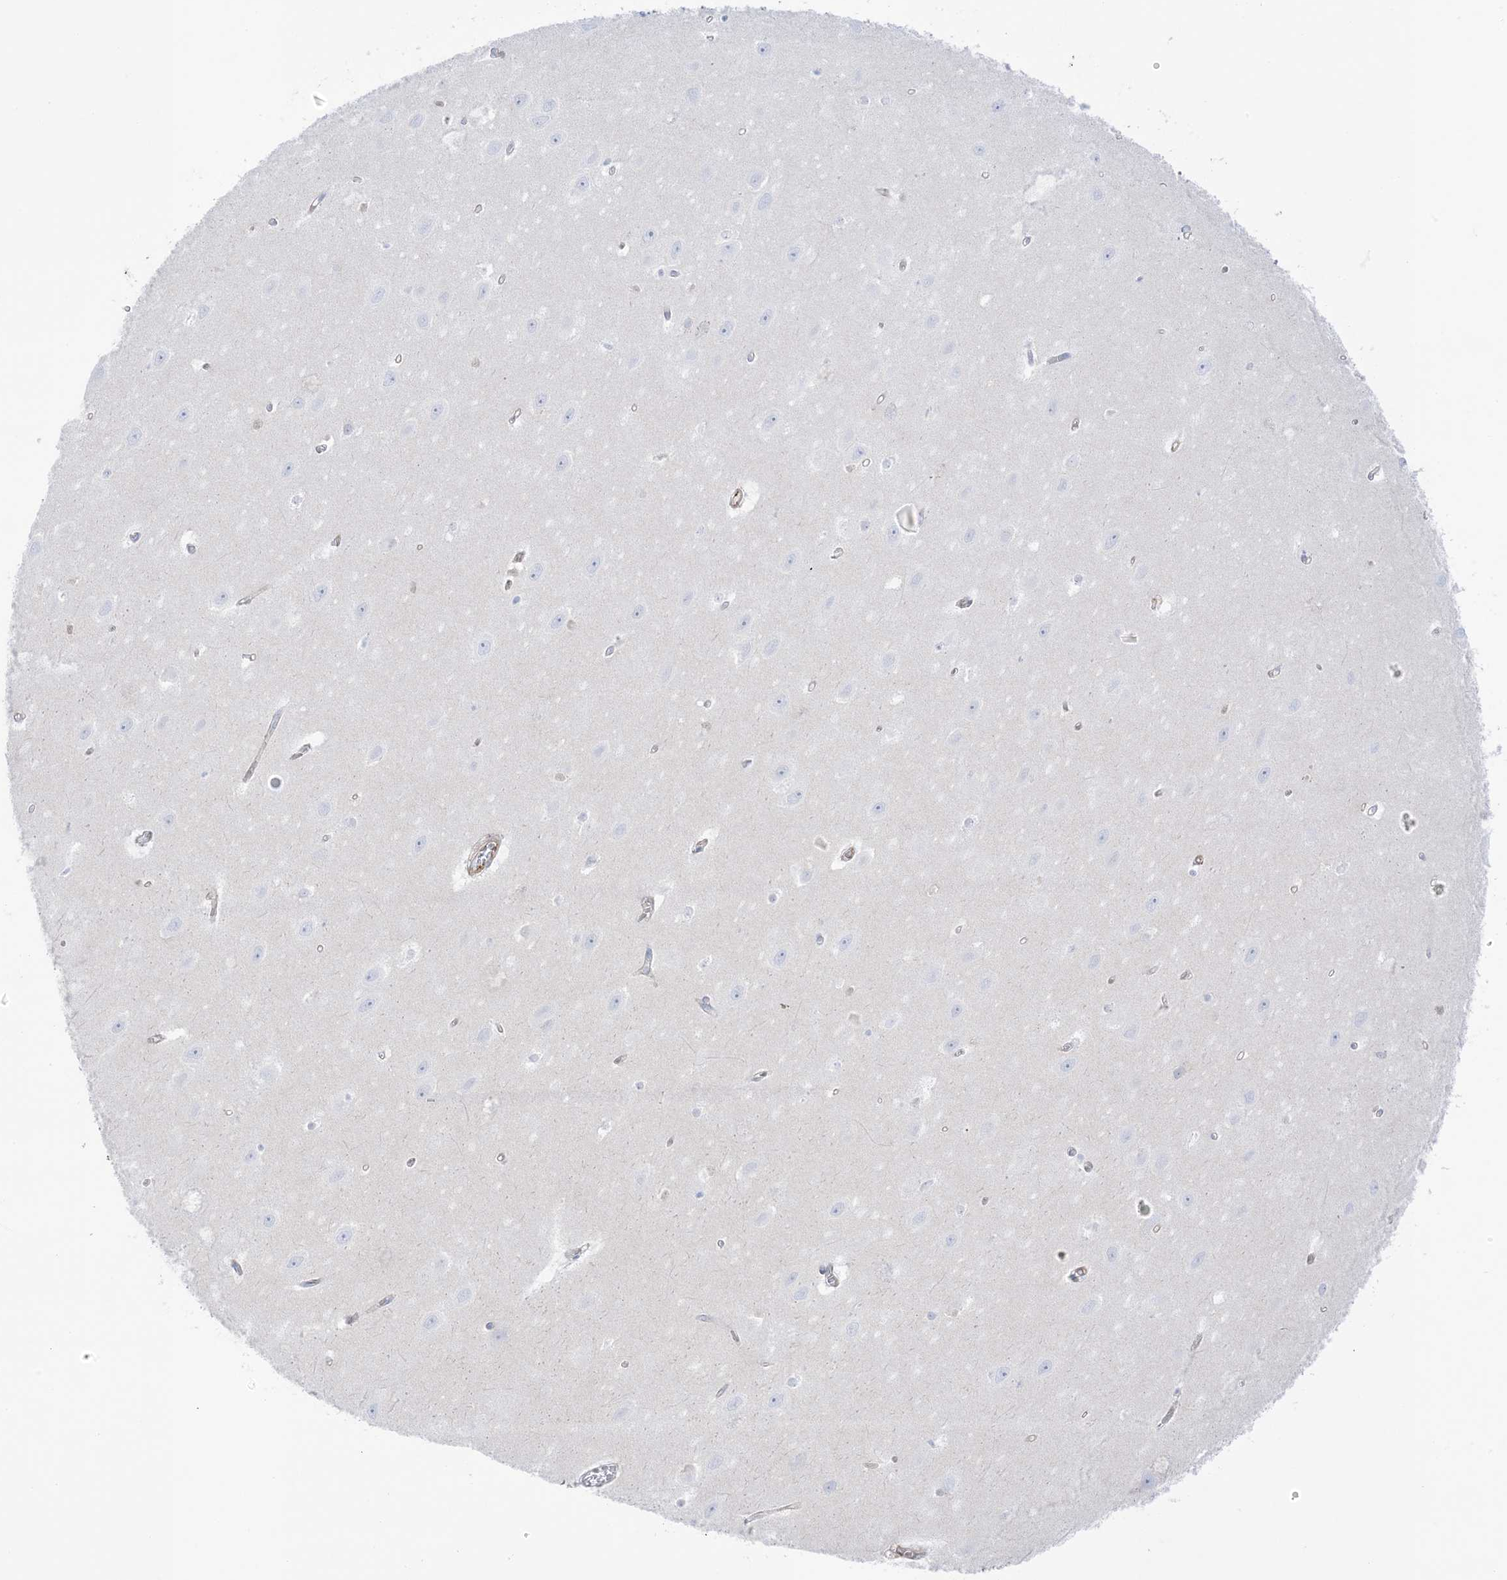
{"staining": {"intensity": "negative", "quantity": "none", "location": "none"}, "tissue": "hippocampus", "cell_type": "Glial cells", "image_type": "normal", "snomed": [{"axis": "morphology", "description": "Normal tissue, NOS"}, {"axis": "topography", "description": "Hippocampus"}], "caption": "Immunohistochemistry (IHC) image of unremarkable hippocampus: human hippocampus stained with DAB demonstrates no significant protein expression in glial cells.", "gene": "PID1", "patient": {"sex": "female", "age": 64}}